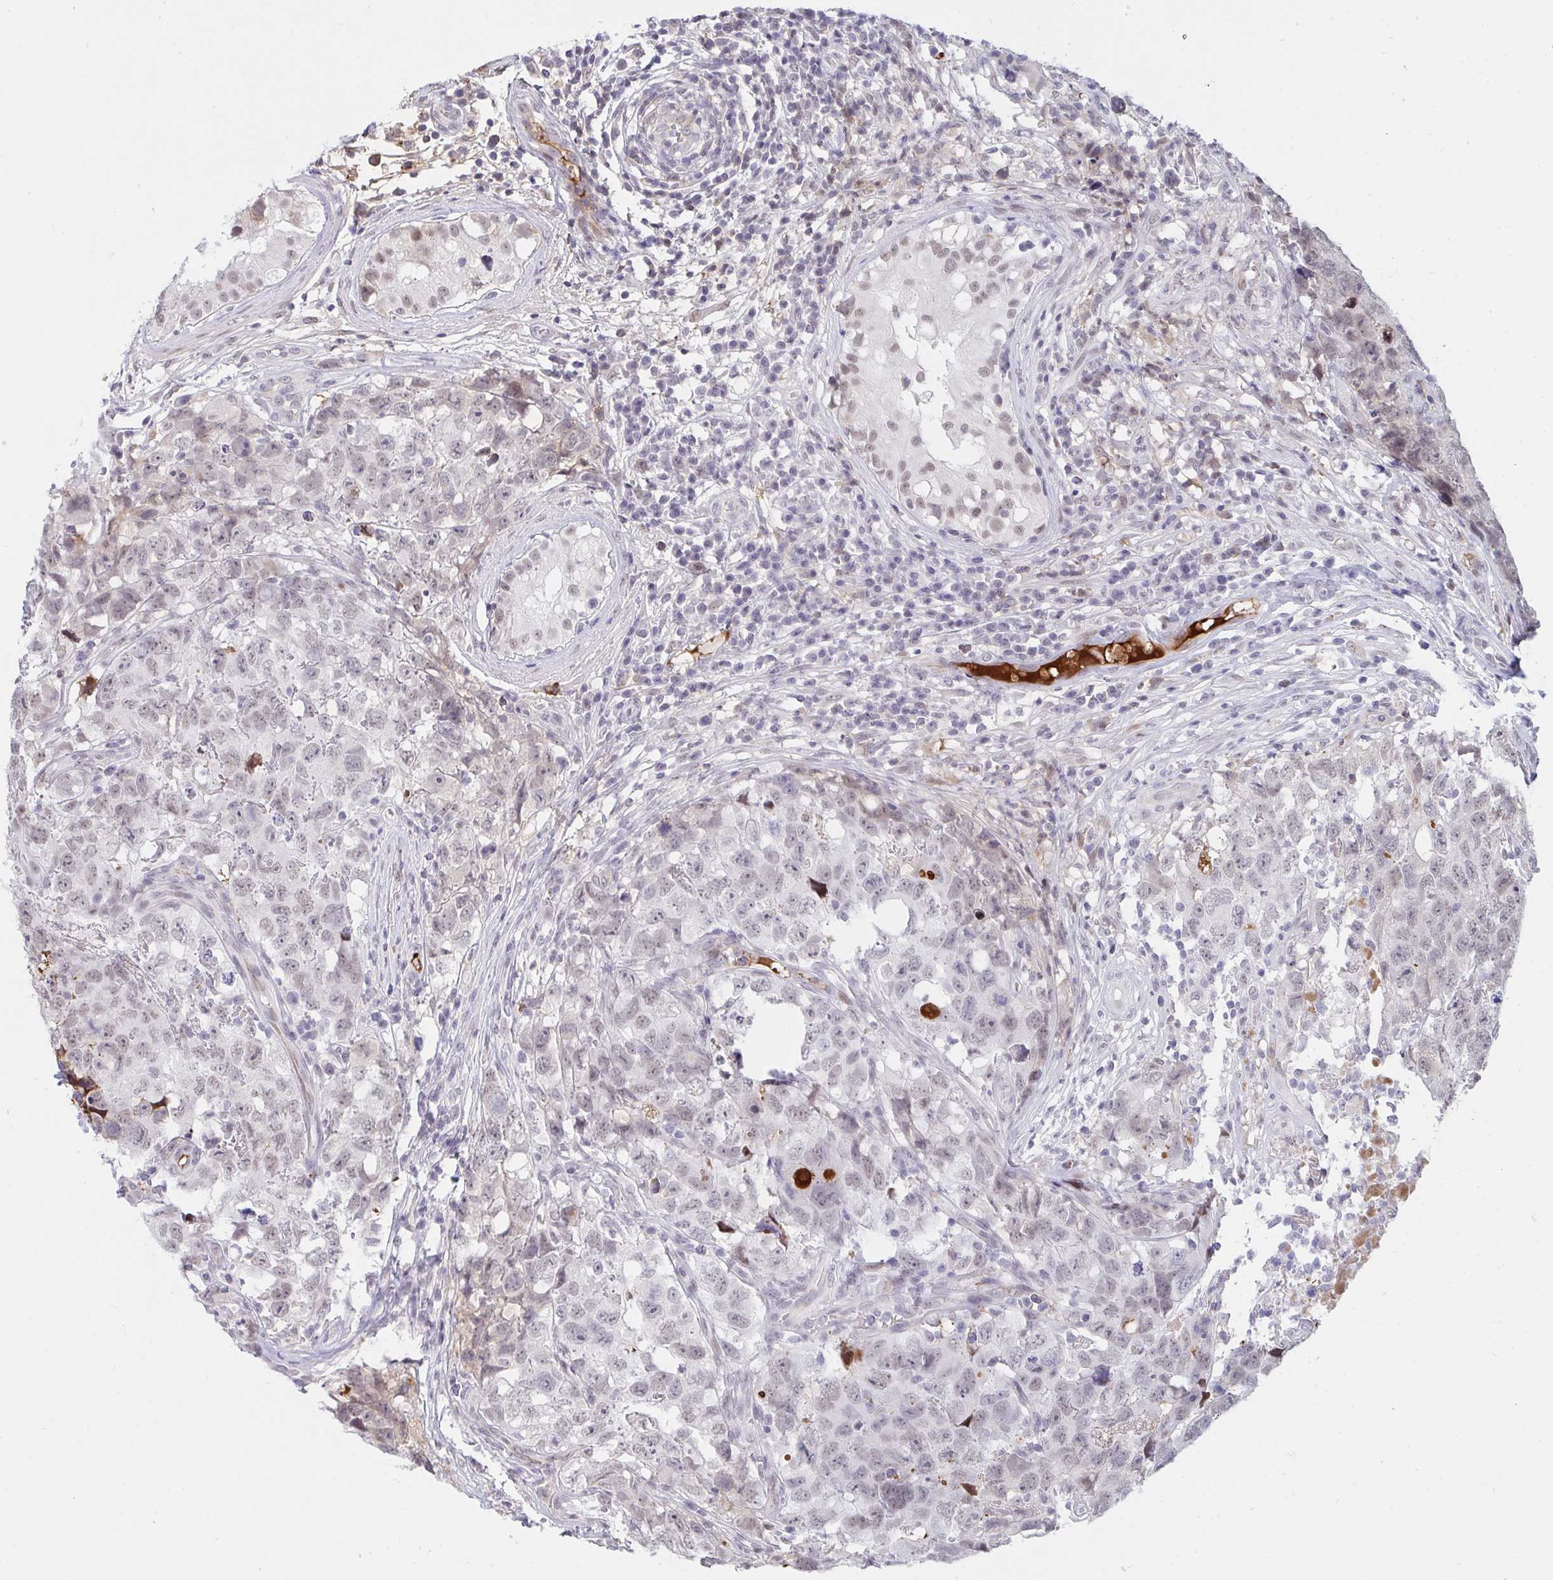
{"staining": {"intensity": "weak", "quantity": "<25%", "location": "cytoplasmic/membranous,nuclear"}, "tissue": "testis cancer", "cell_type": "Tumor cells", "image_type": "cancer", "snomed": [{"axis": "morphology", "description": "Carcinoma, Embryonal, NOS"}, {"axis": "topography", "description": "Testis"}], "caption": "Embryonal carcinoma (testis) was stained to show a protein in brown. There is no significant staining in tumor cells.", "gene": "DSCAML1", "patient": {"sex": "male", "age": 22}}